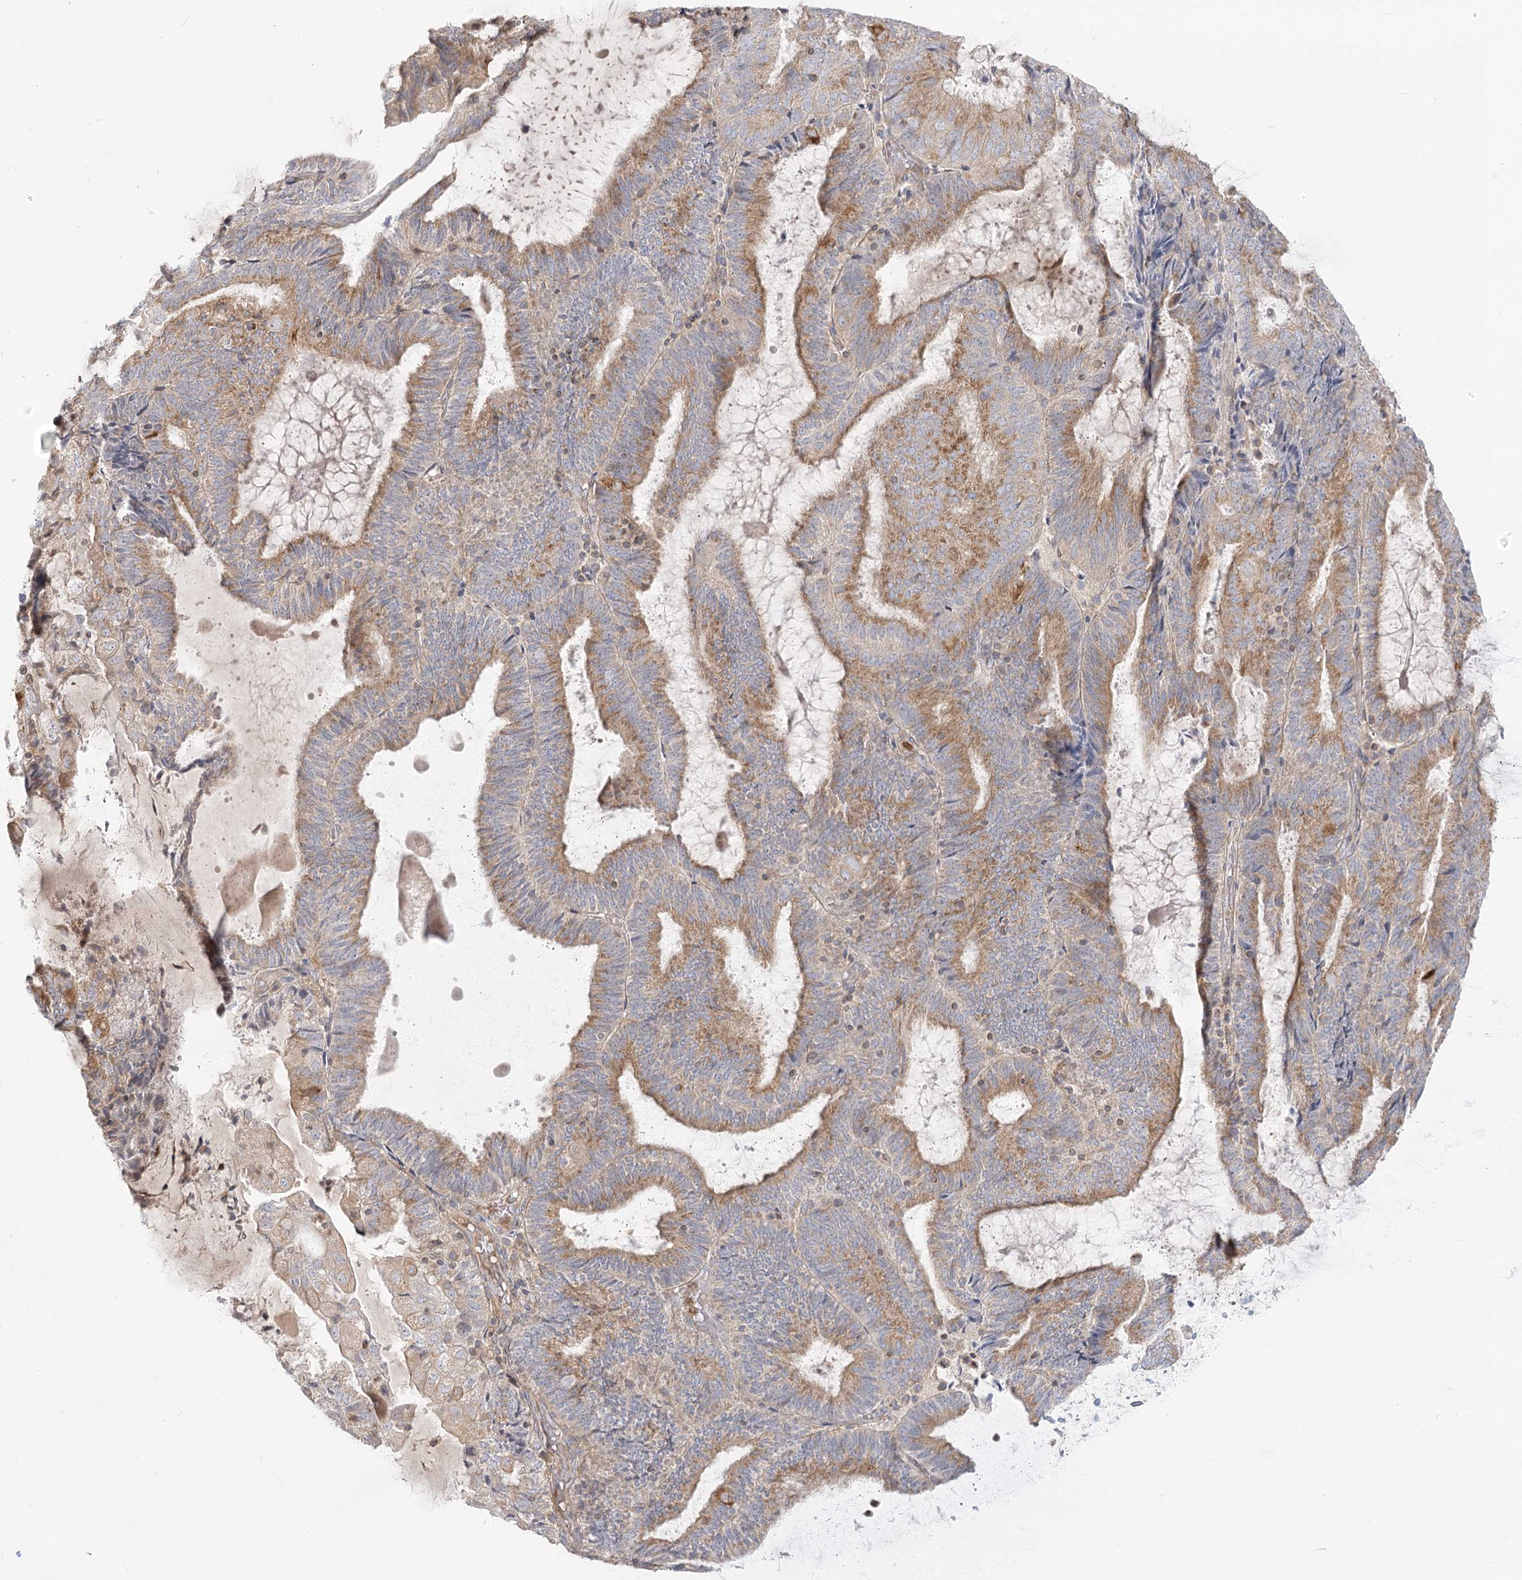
{"staining": {"intensity": "moderate", "quantity": "25%-75%", "location": "cytoplasmic/membranous"}, "tissue": "endometrial cancer", "cell_type": "Tumor cells", "image_type": "cancer", "snomed": [{"axis": "morphology", "description": "Adenocarcinoma, NOS"}, {"axis": "topography", "description": "Endometrium"}], "caption": "This image shows endometrial cancer stained with immunohistochemistry to label a protein in brown. The cytoplasmic/membranous of tumor cells show moderate positivity for the protein. Nuclei are counter-stained blue.", "gene": "MTMR3", "patient": {"sex": "female", "age": 81}}